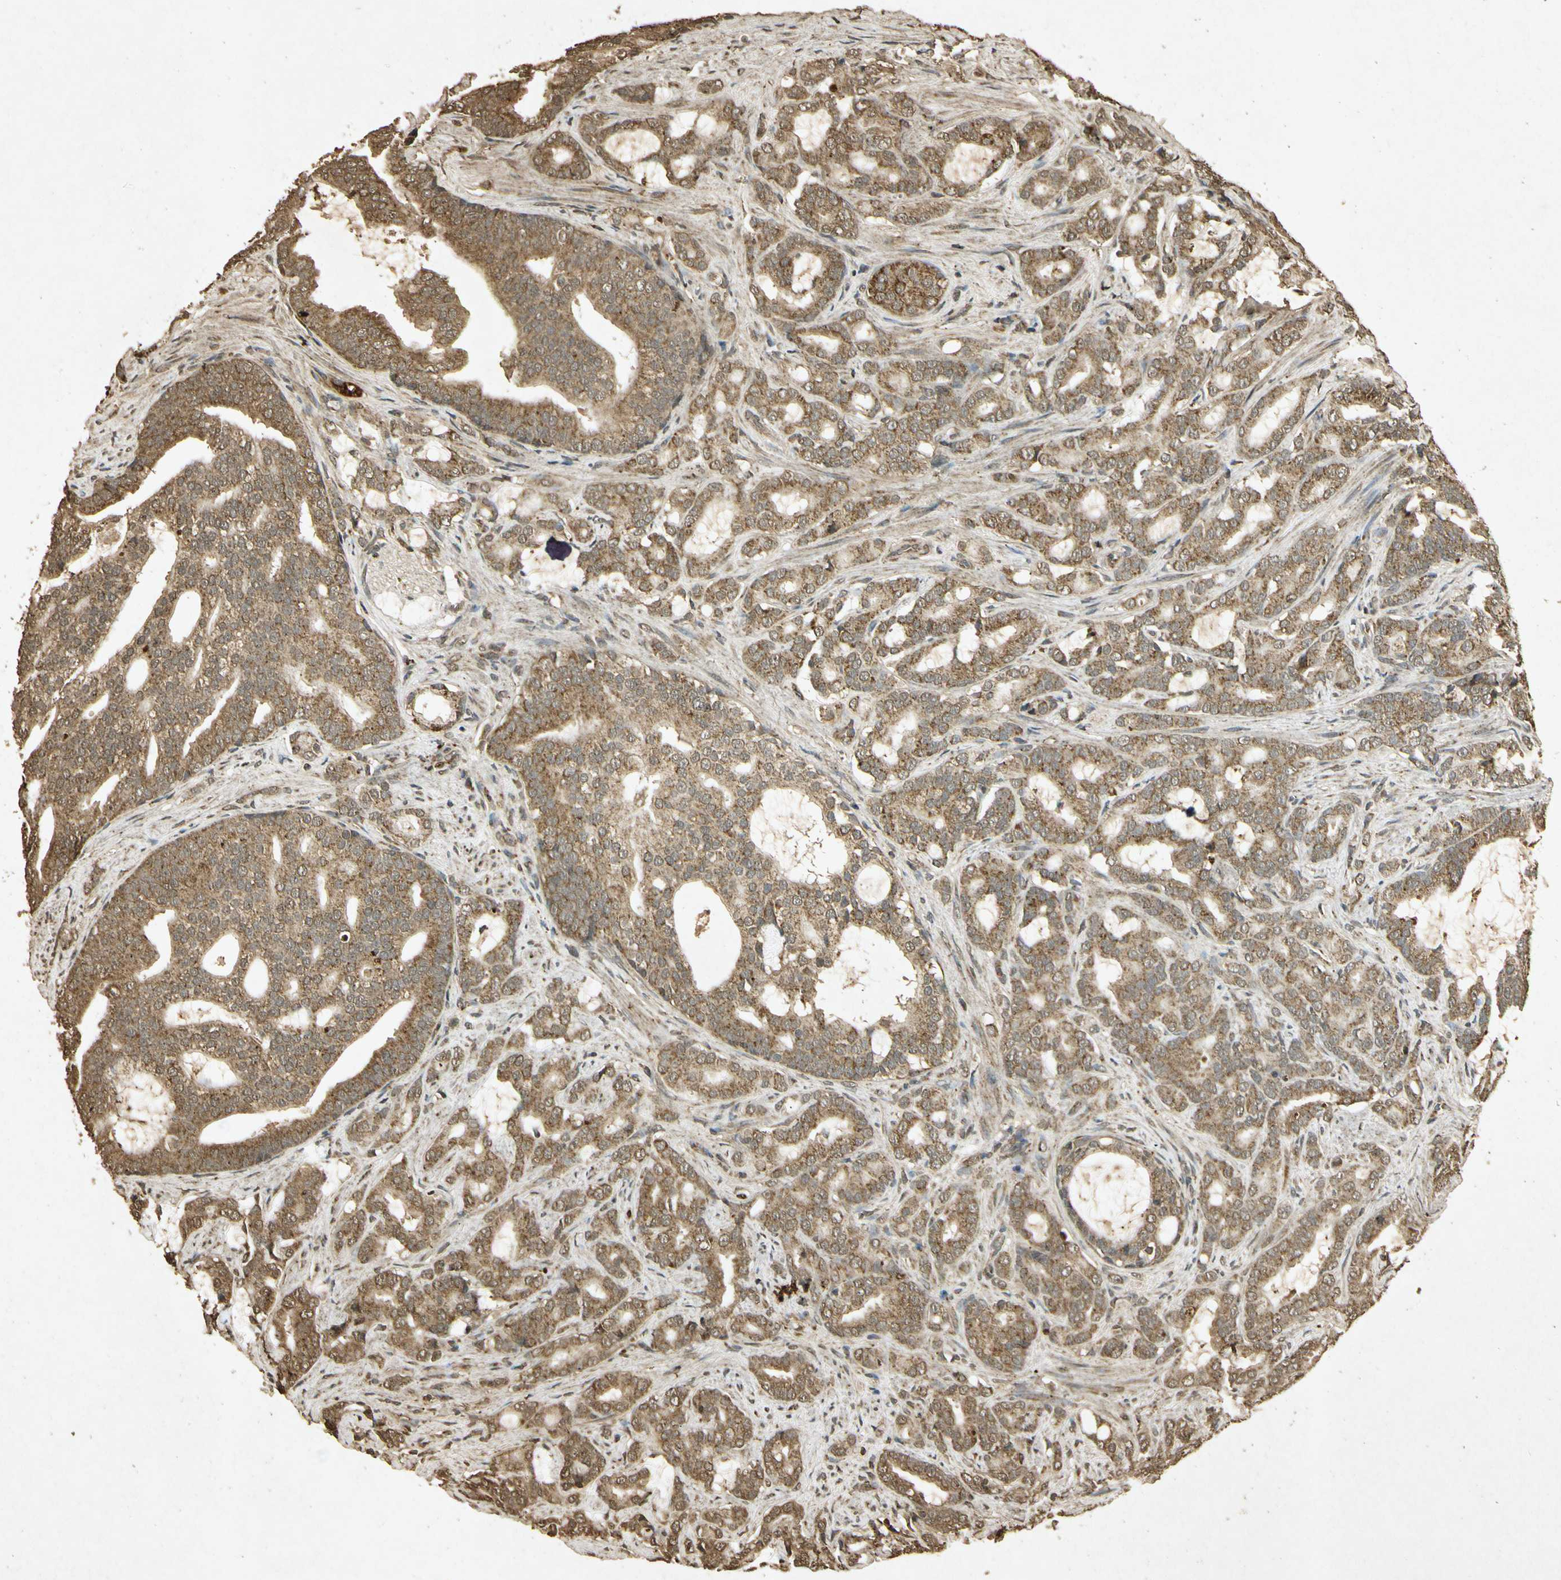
{"staining": {"intensity": "moderate", "quantity": ">75%", "location": "cytoplasmic/membranous"}, "tissue": "prostate cancer", "cell_type": "Tumor cells", "image_type": "cancer", "snomed": [{"axis": "morphology", "description": "Adenocarcinoma, Low grade"}, {"axis": "topography", "description": "Prostate"}], "caption": "Immunohistochemistry (IHC) micrograph of prostate cancer stained for a protein (brown), which displays medium levels of moderate cytoplasmic/membranous expression in approximately >75% of tumor cells.", "gene": "PRDX3", "patient": {"sex": "male", "age": 58}}